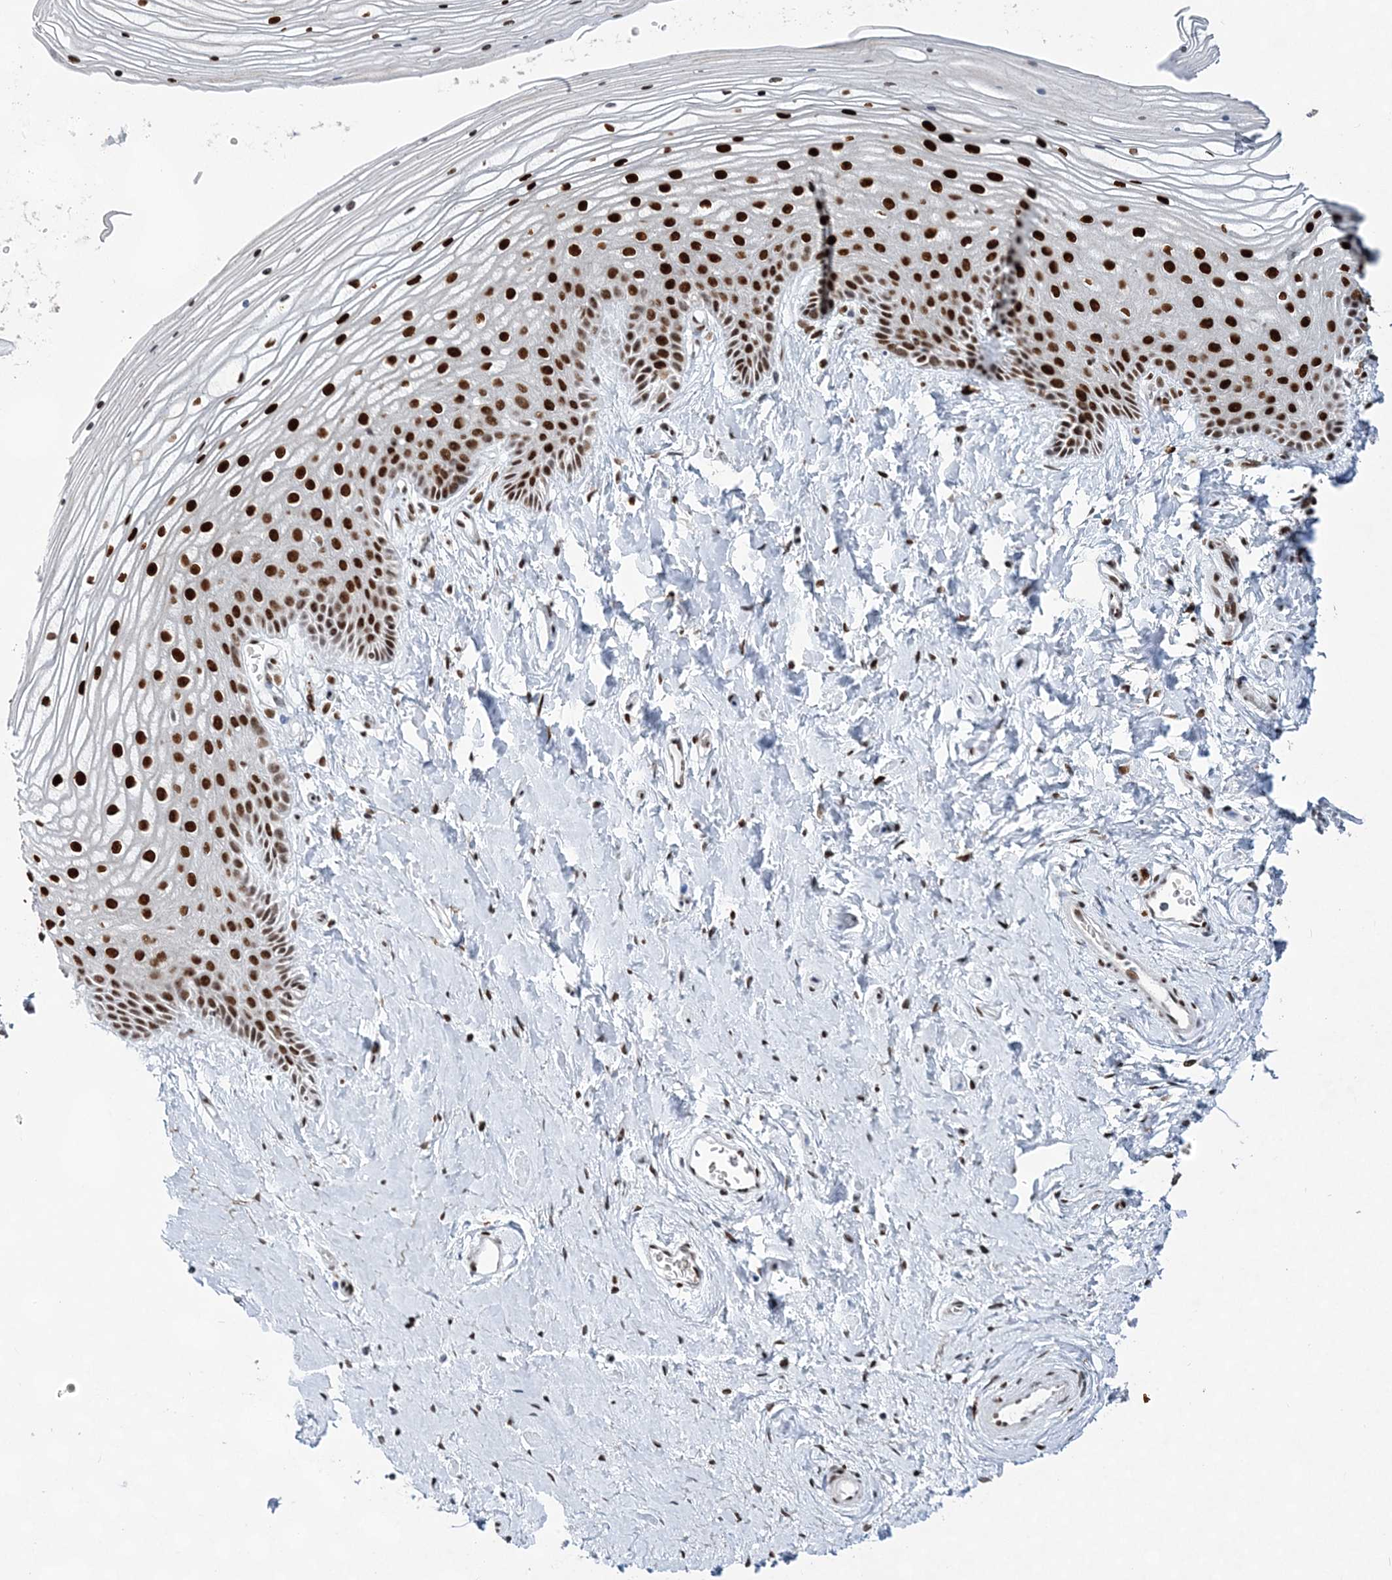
{"staining": {"intensity": "strong", "quantity": ">75%", "location": "nuclear"}, "tissue": "vagina", "cell_type": "Squamous epithelial cells", "image_type": "normal", "snomed": [{"axis": "morphology", "description": "Normal tissue, NOS"}, {"axis": "topography", "description": "Vagina"}, {"axis": "topography", "description": "Cervix"}], "caption": "Protein analysis of unremarkable vagina demonstrates strong nuclear positivity in approximately >75% of squamous epithelial cells. (IHC, brightfield microscopy, high magnification).", "gene": "ZBTB7A", "patient": {"sex": "female", "age": 40}}